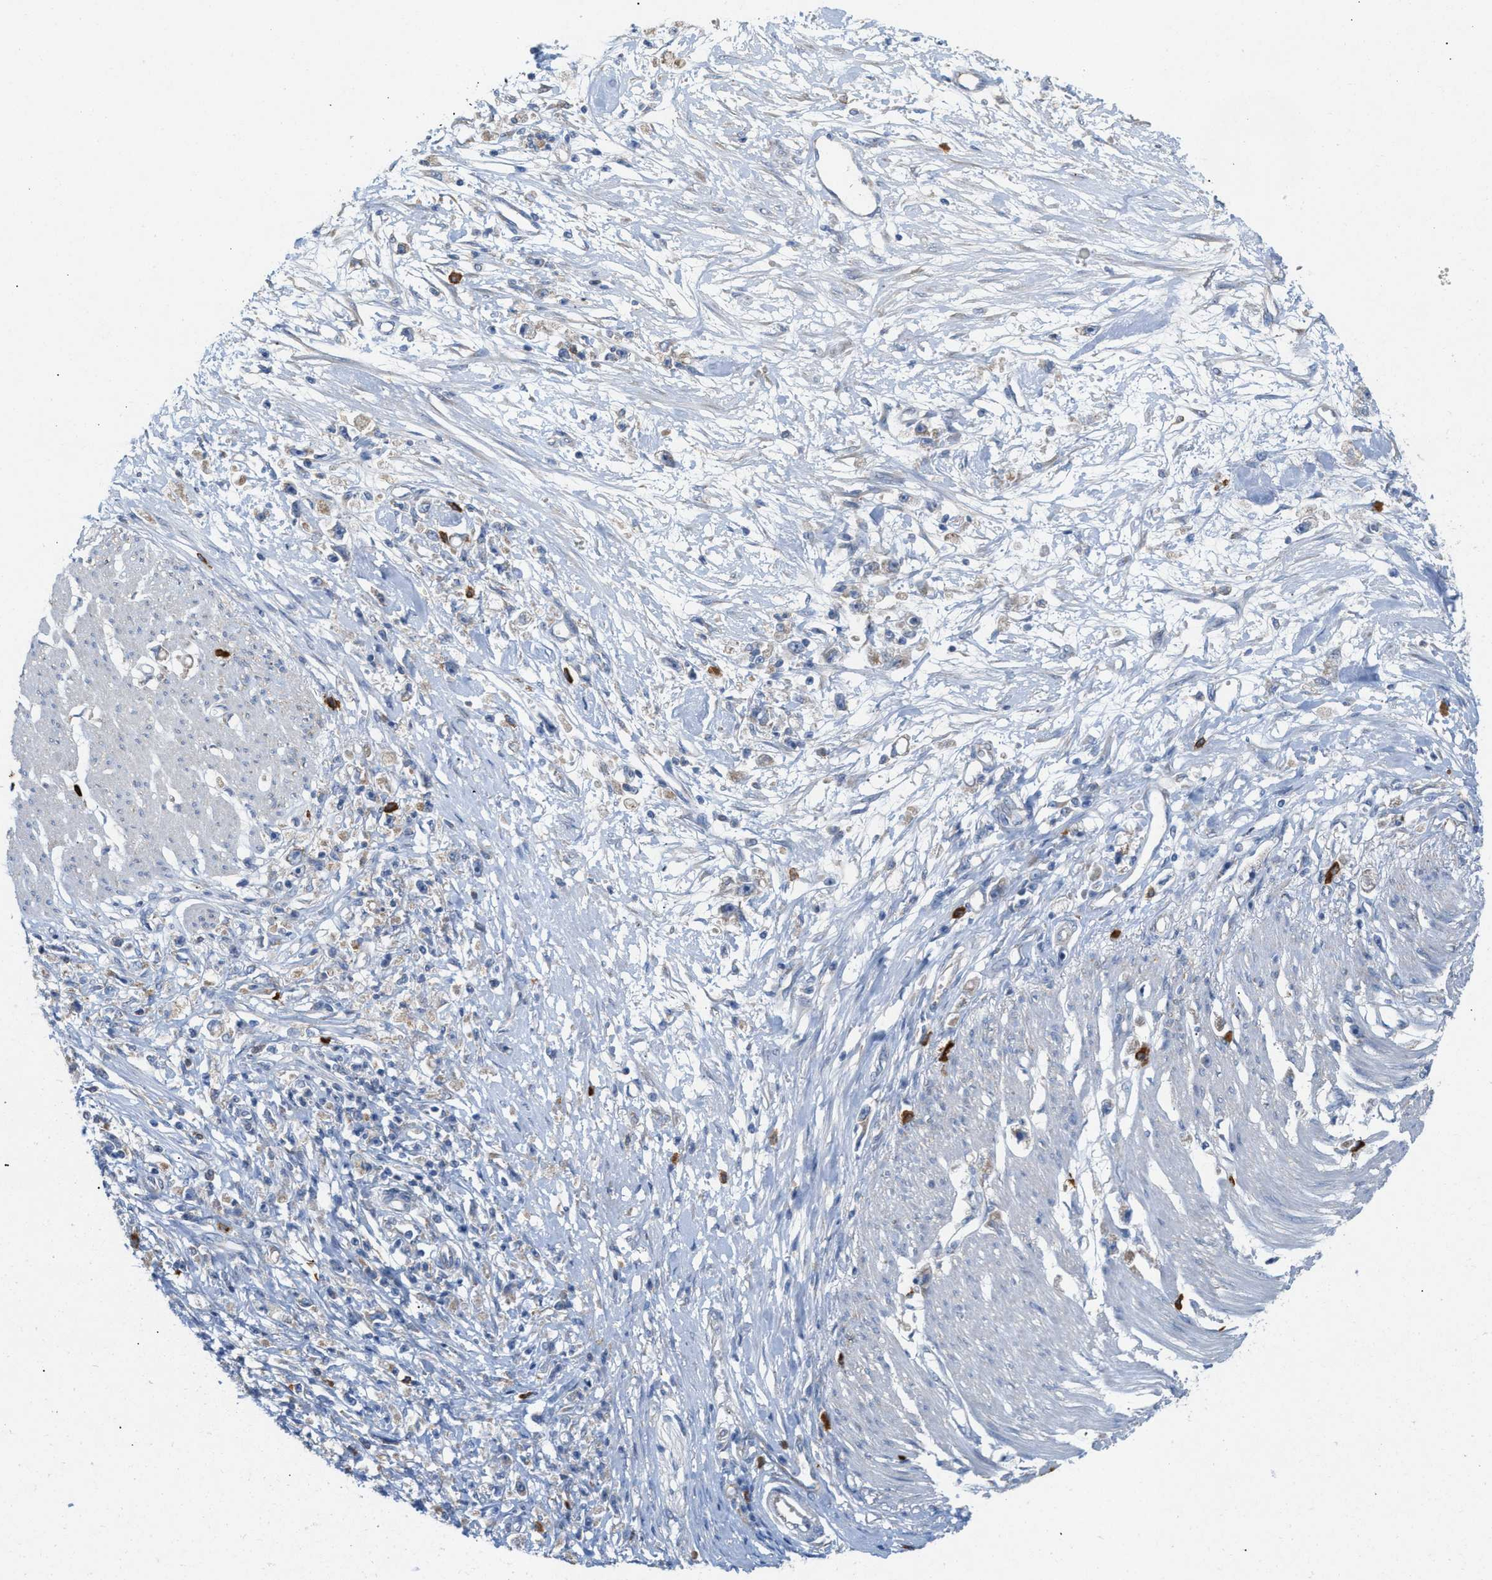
{"staining": {"intensity": "negative", "quantity": "none", "location": "none"}, "tissue": "stomach cancer", "cell_type": "Tumor cells", "image_type": "cancer", "snomed": [{"axis": "morphology", "description": "Adenocarcinoma, NOS"}, {"axis": "topography", "description": "Stomach"}], "caption": "DAB immunohistochemical staining of human adenocarcinoma (stomach) demonstrates no significant staining in tumor cells.", "gene": "DYNC2I1", "patient": {"sex": "female", "age": 59}}